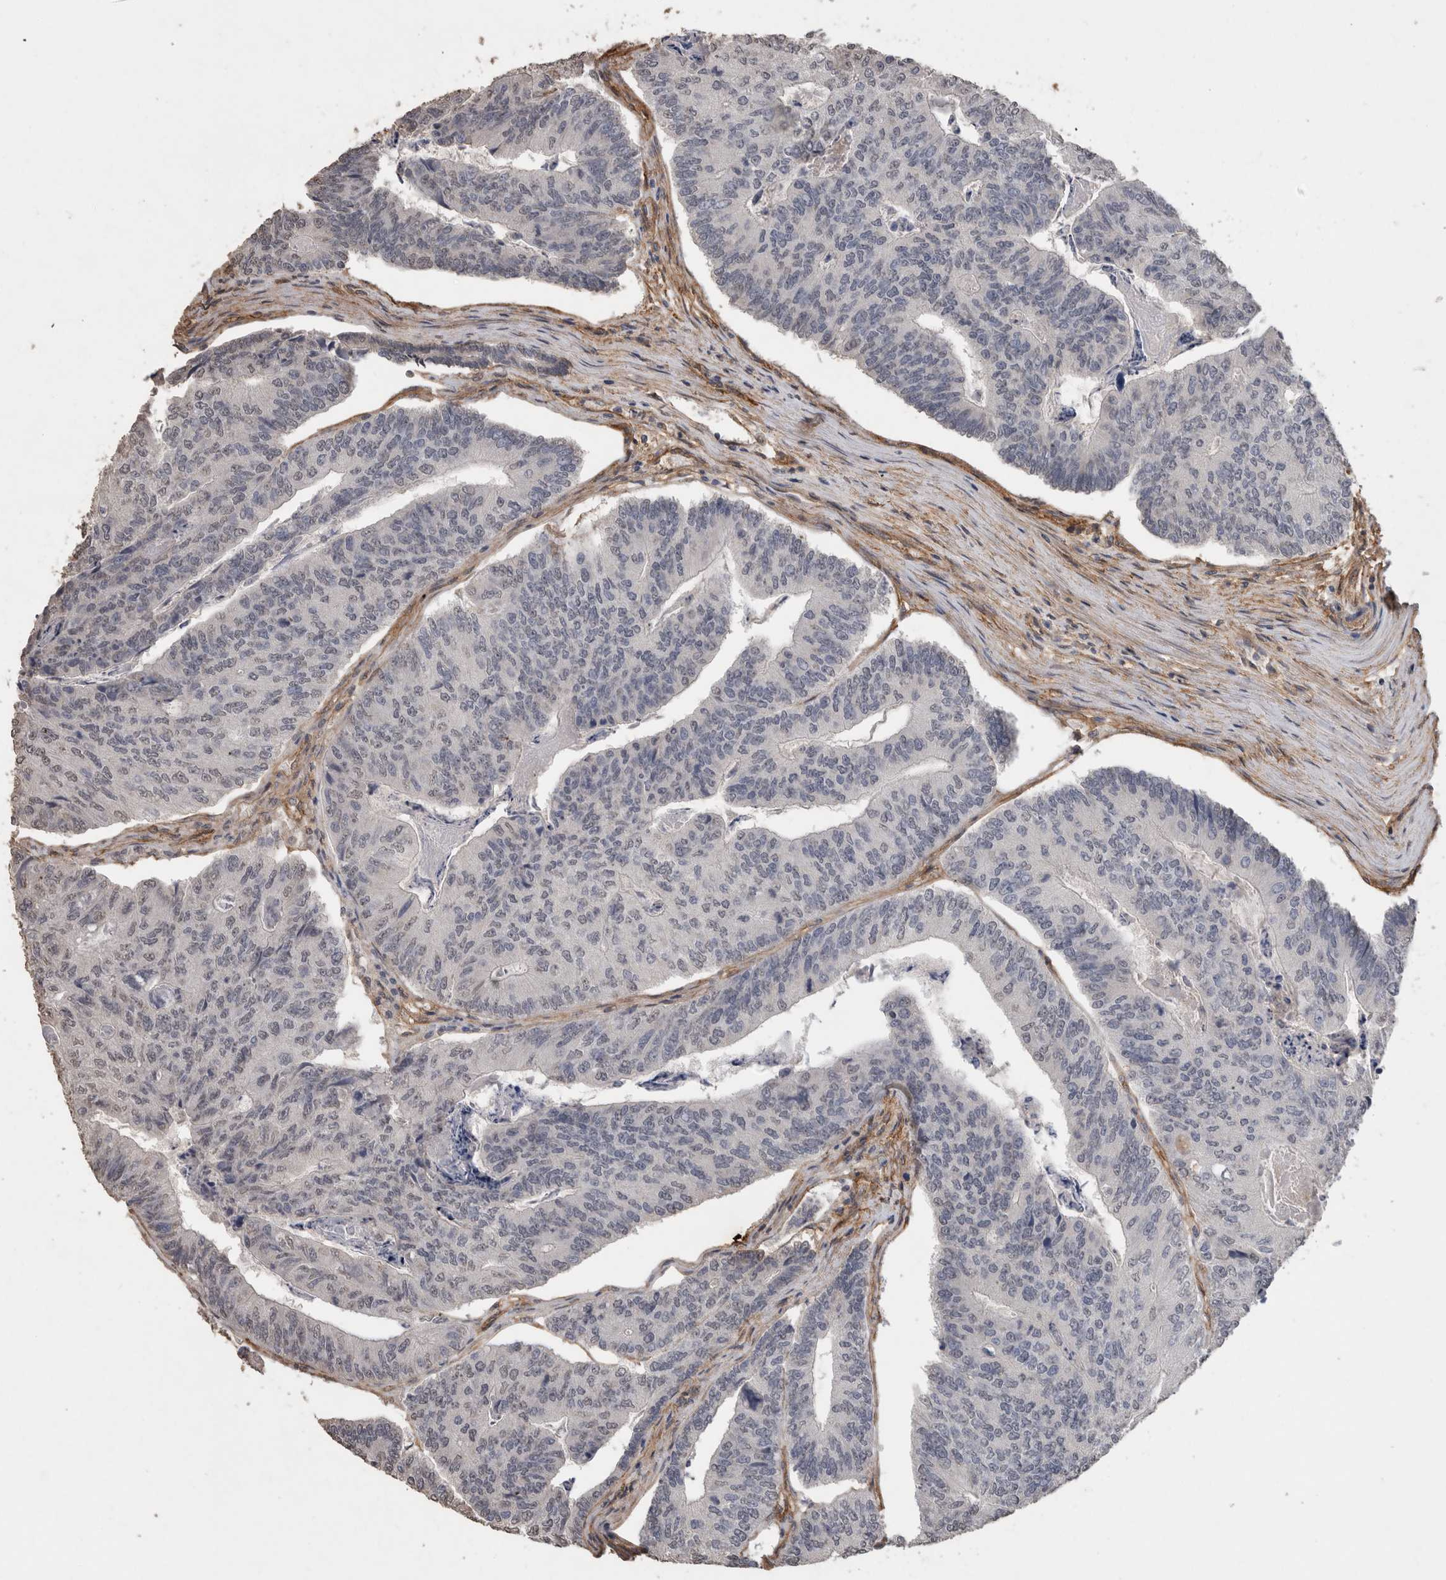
{"staining": {"intensity": "negative", "quantity": "none", "location": "none"}, "tissue": "colorectal cancer", "cell_type": "Tumor cells", "image_type": "cancer", "snomed": [{"axis": "morphology", "description": "Adenocarcinoma, NOS"}, {"axis": "topography", "description": "Colon"}], "caption": "Colorectal cancer stained for a protein using immunohistochemistry shows no expression tumor cells.", "gene": "RECK", "patient": {"sex": "female", "age": 67}}